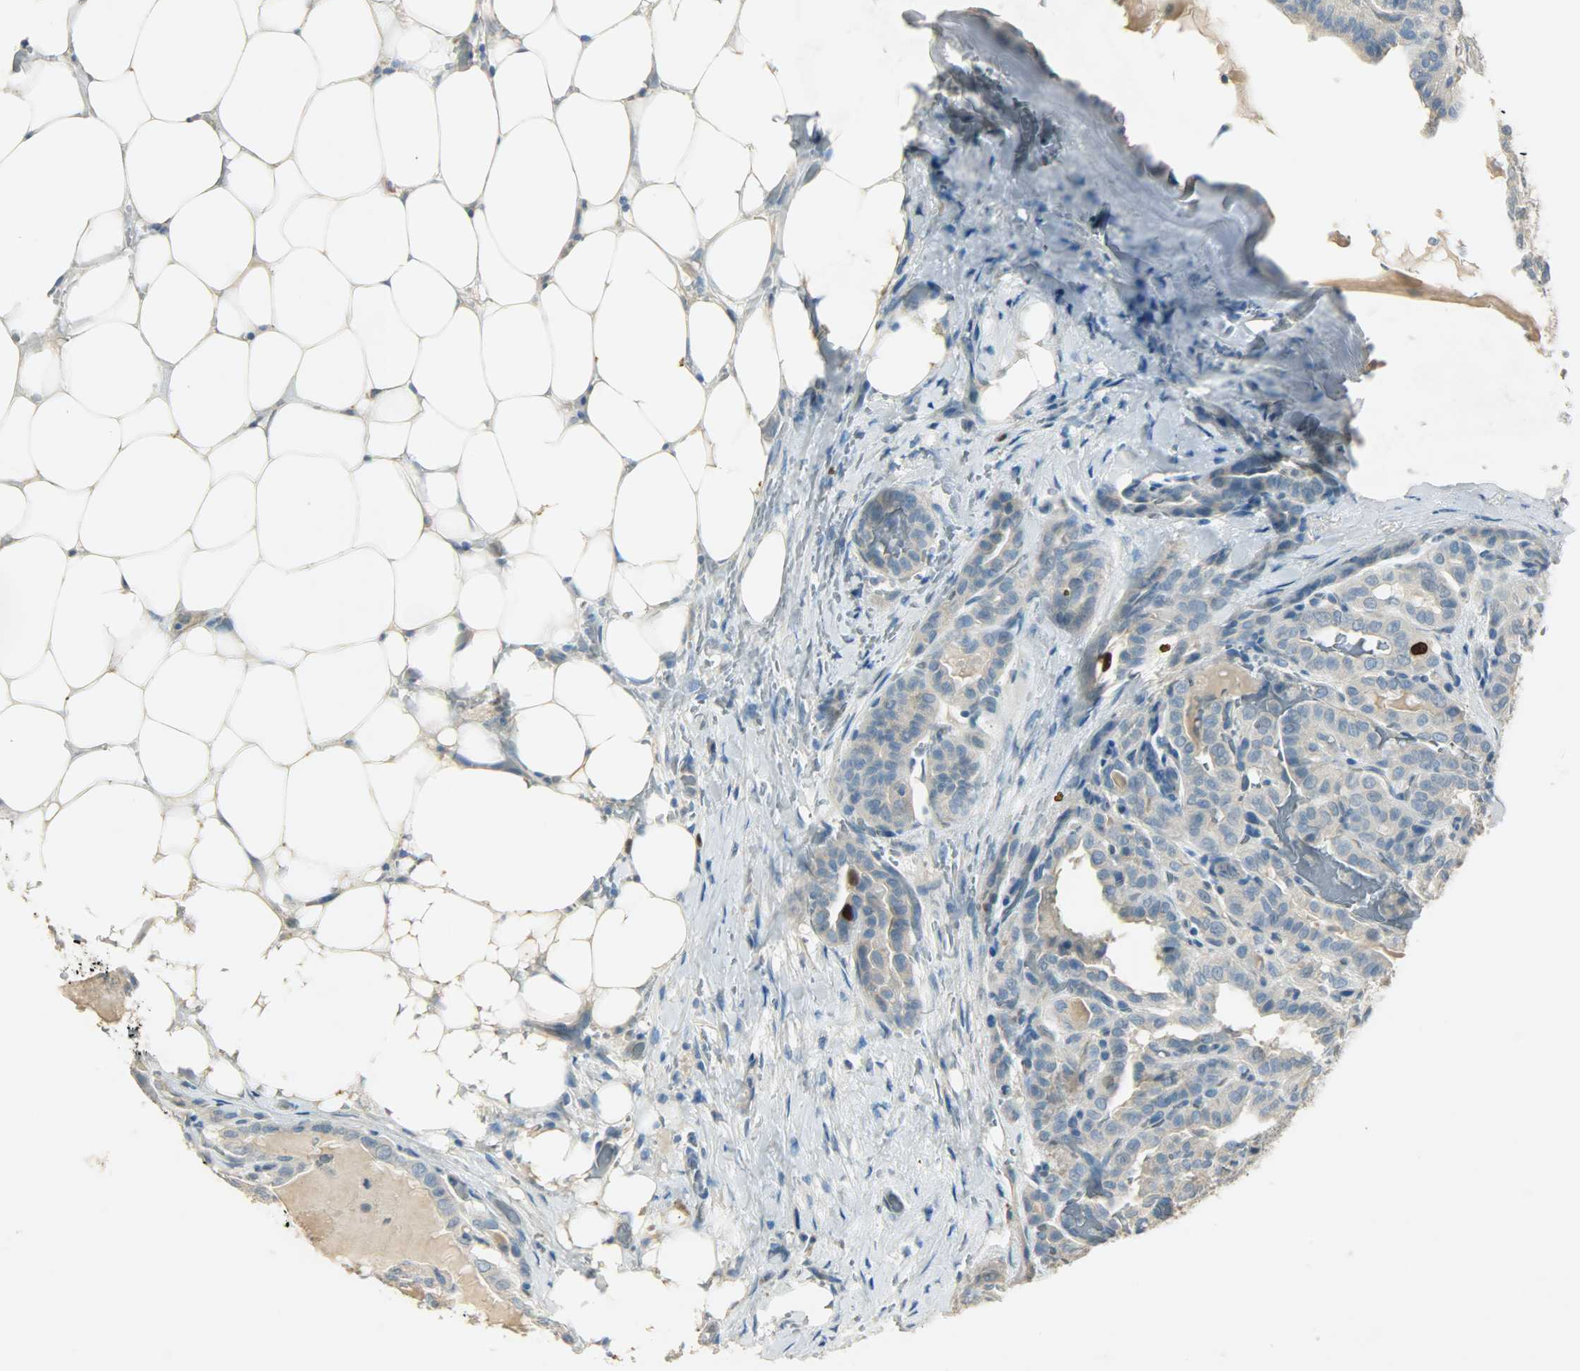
{"staining": {"intensity": "strong", "quantity": "<25%", "location": "cytoplasmic/membranous,nuclear"}, "tissue": "thyroid cancer", "cell_type": "Tumor cells", "image_type": "cancer", "snomed": [{"axis": "morphology", "description": "Papillary adenocarcinoma, NOS"}, {"axis": "topography", "description": "Thyroid gland"}], "caption": "Strong cytoplasmic/membranous and nuclear staining for a protein is present in approximately <25% of tumor cells of thyroid cancer (papillary adenocarcinoma) using IHC.", "gene": "TPX2", "patient": {"sex": "male", "age": 77}}